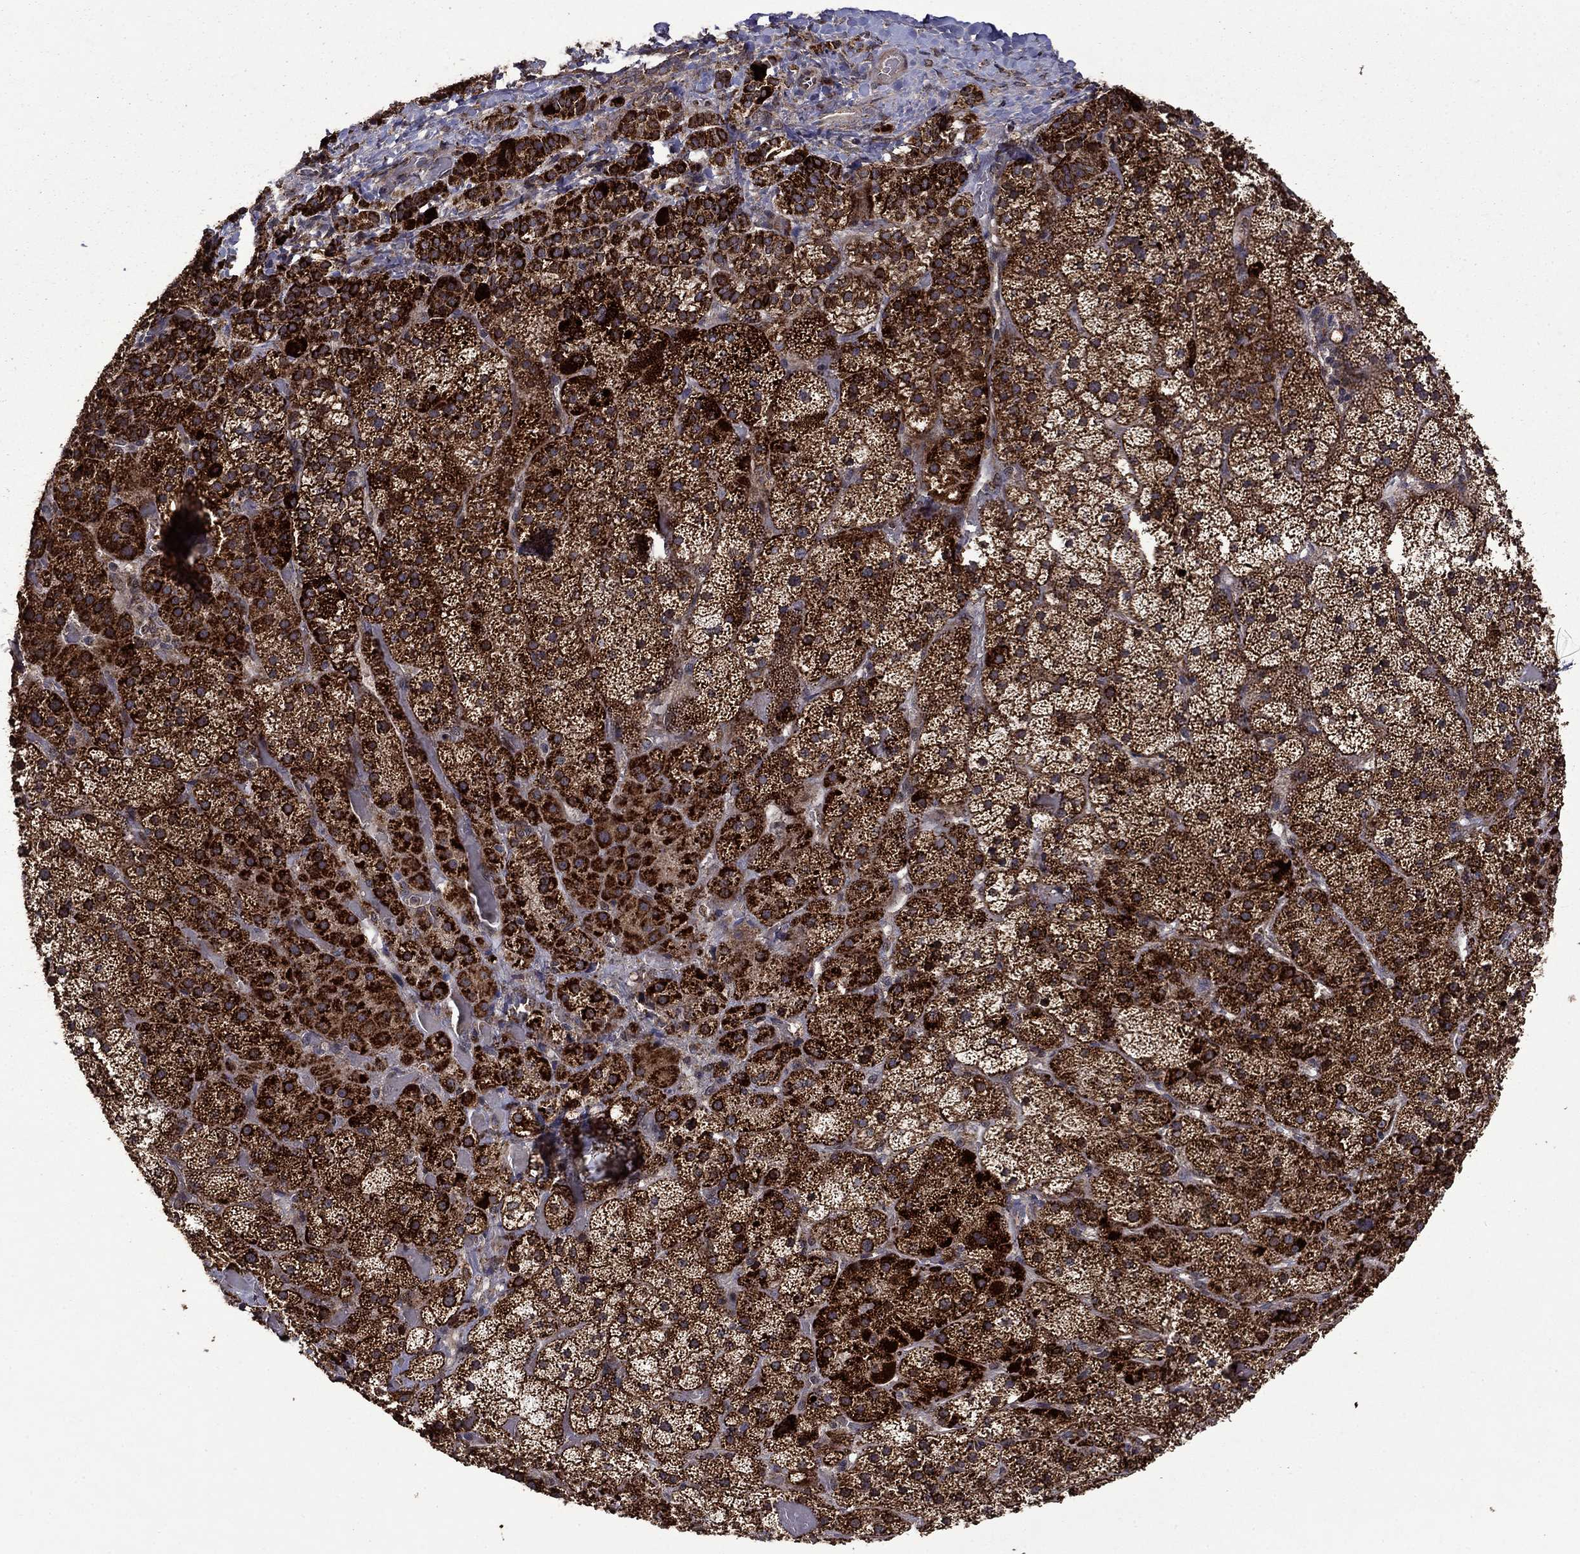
{"staining": {"intensity": "strong", "quantity": ">75%", "location": "cytoplasmic/membranous"}, "tissue": "adrenal gland", "cell_type": "Glandular cells", "image_type": "normal", "snomed": [{"axis": "morphology", "description": "Normal tissue, NOS"}, {"axis": "topography", "description": "Adrenal gland"}], "caption": "Immunohistochemical staining of benign adrenal gland demonstrates >75% levels of strong cytoplasmic/membranous protein positivity in about >75% of glandular cells. Immunohistochemistry stains the protein in brown and the nuclei are stained blue.", "gene": "ITM2B", "patient": {"sex": "male", "age": 57}}